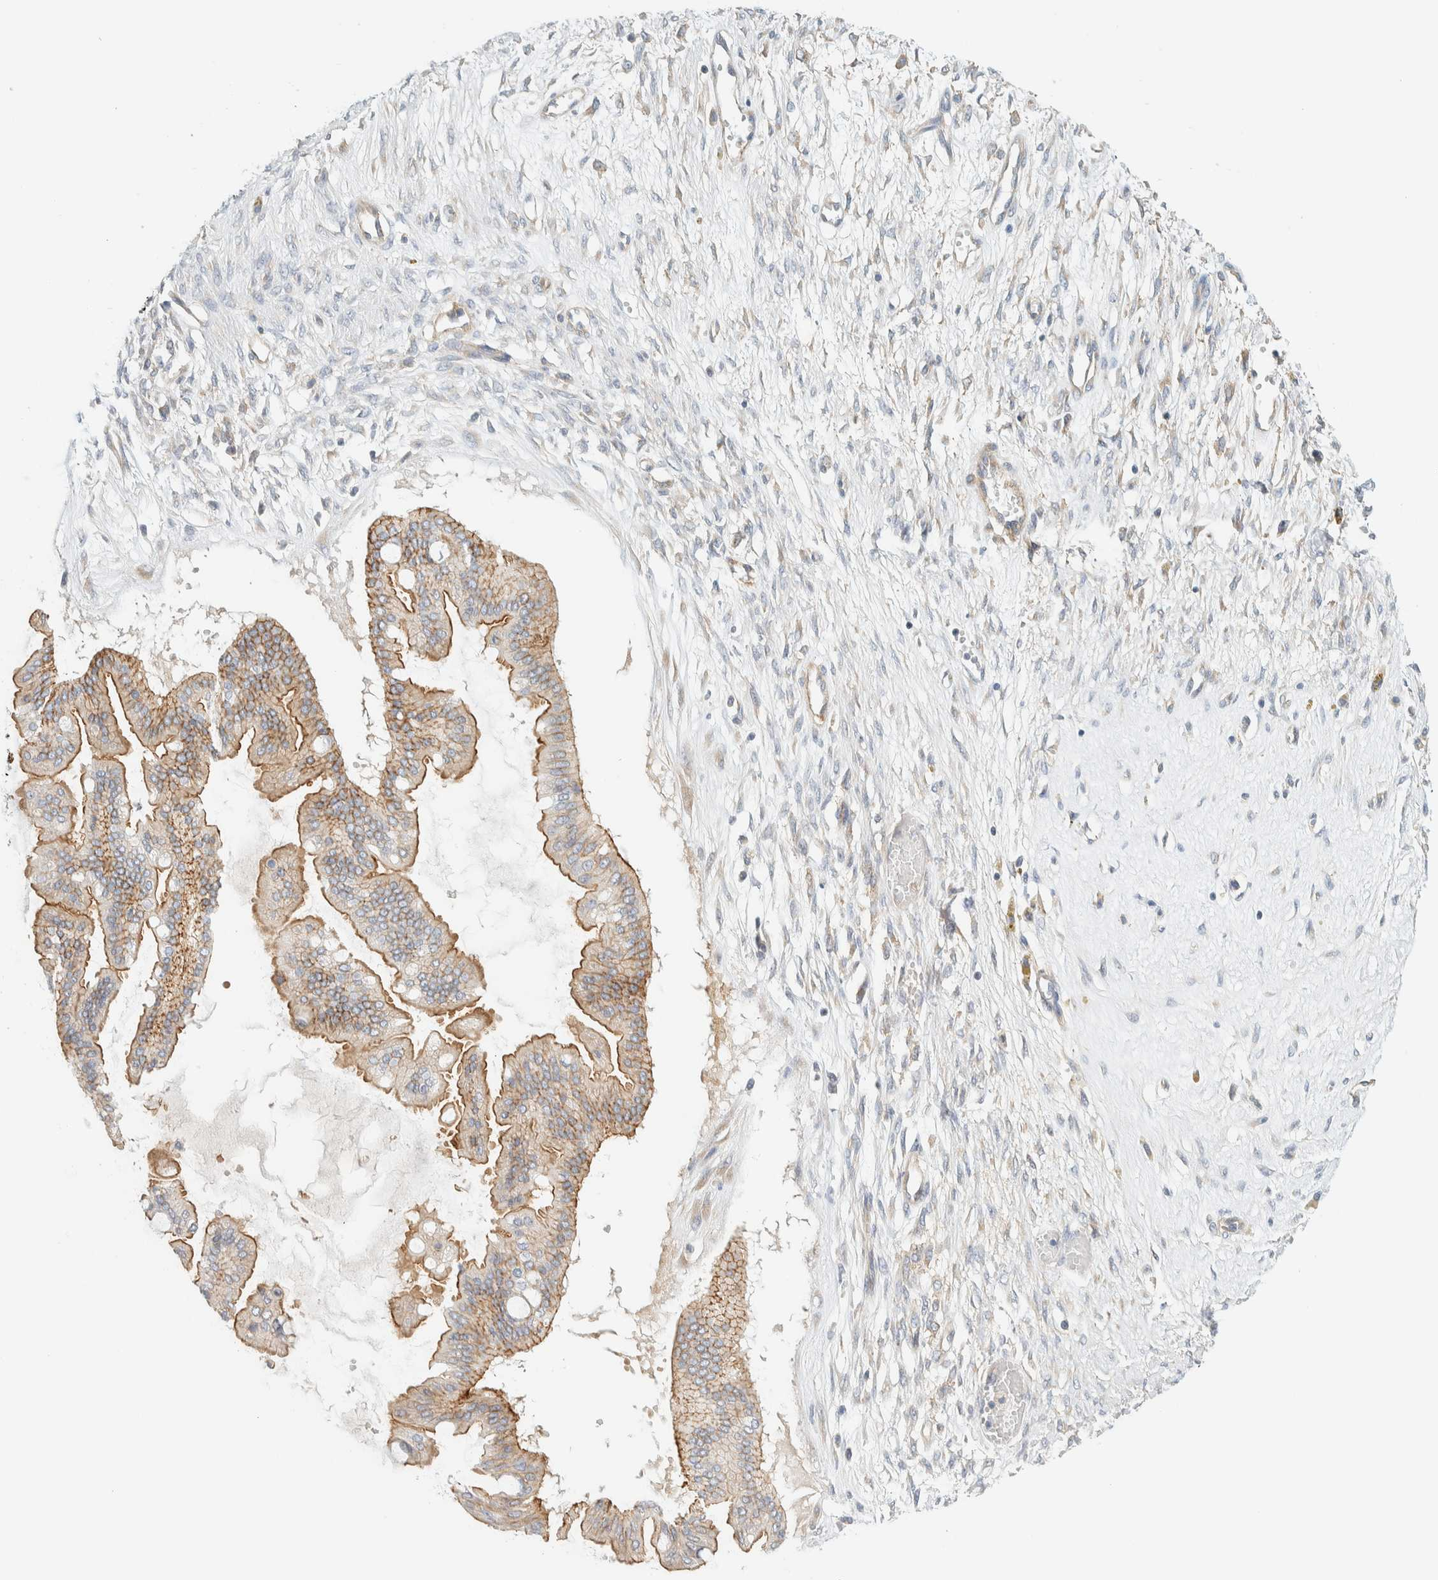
{"staining": {"intensity": "moderate", "quantity": ">75%", "location": "cytoplasmic/membranous"}, "tissue": "ovarian cancer", "cell_type": "Tumor cells", "image_type": "cancer", "snomed": [{"axis": "morphology", "description": "Cystadenocarcinoma, mucinous, NOS"}, {"axis": "topography", "description": "Ovary"}], "caption": "IHC photomicrograph of neoplastic tissue: ovarian cancer (mucinous cystadenocarcinoma) stained using immunohistochemistry demonstrates medium levels of moderate protein expression localized specifically in the cytoplasmic/membranous of tumor cells, appearing as a cytoplasmic/membranous brown color.", "gene": "LIMA1", "patient": {"sex": "female", "age": 73}}